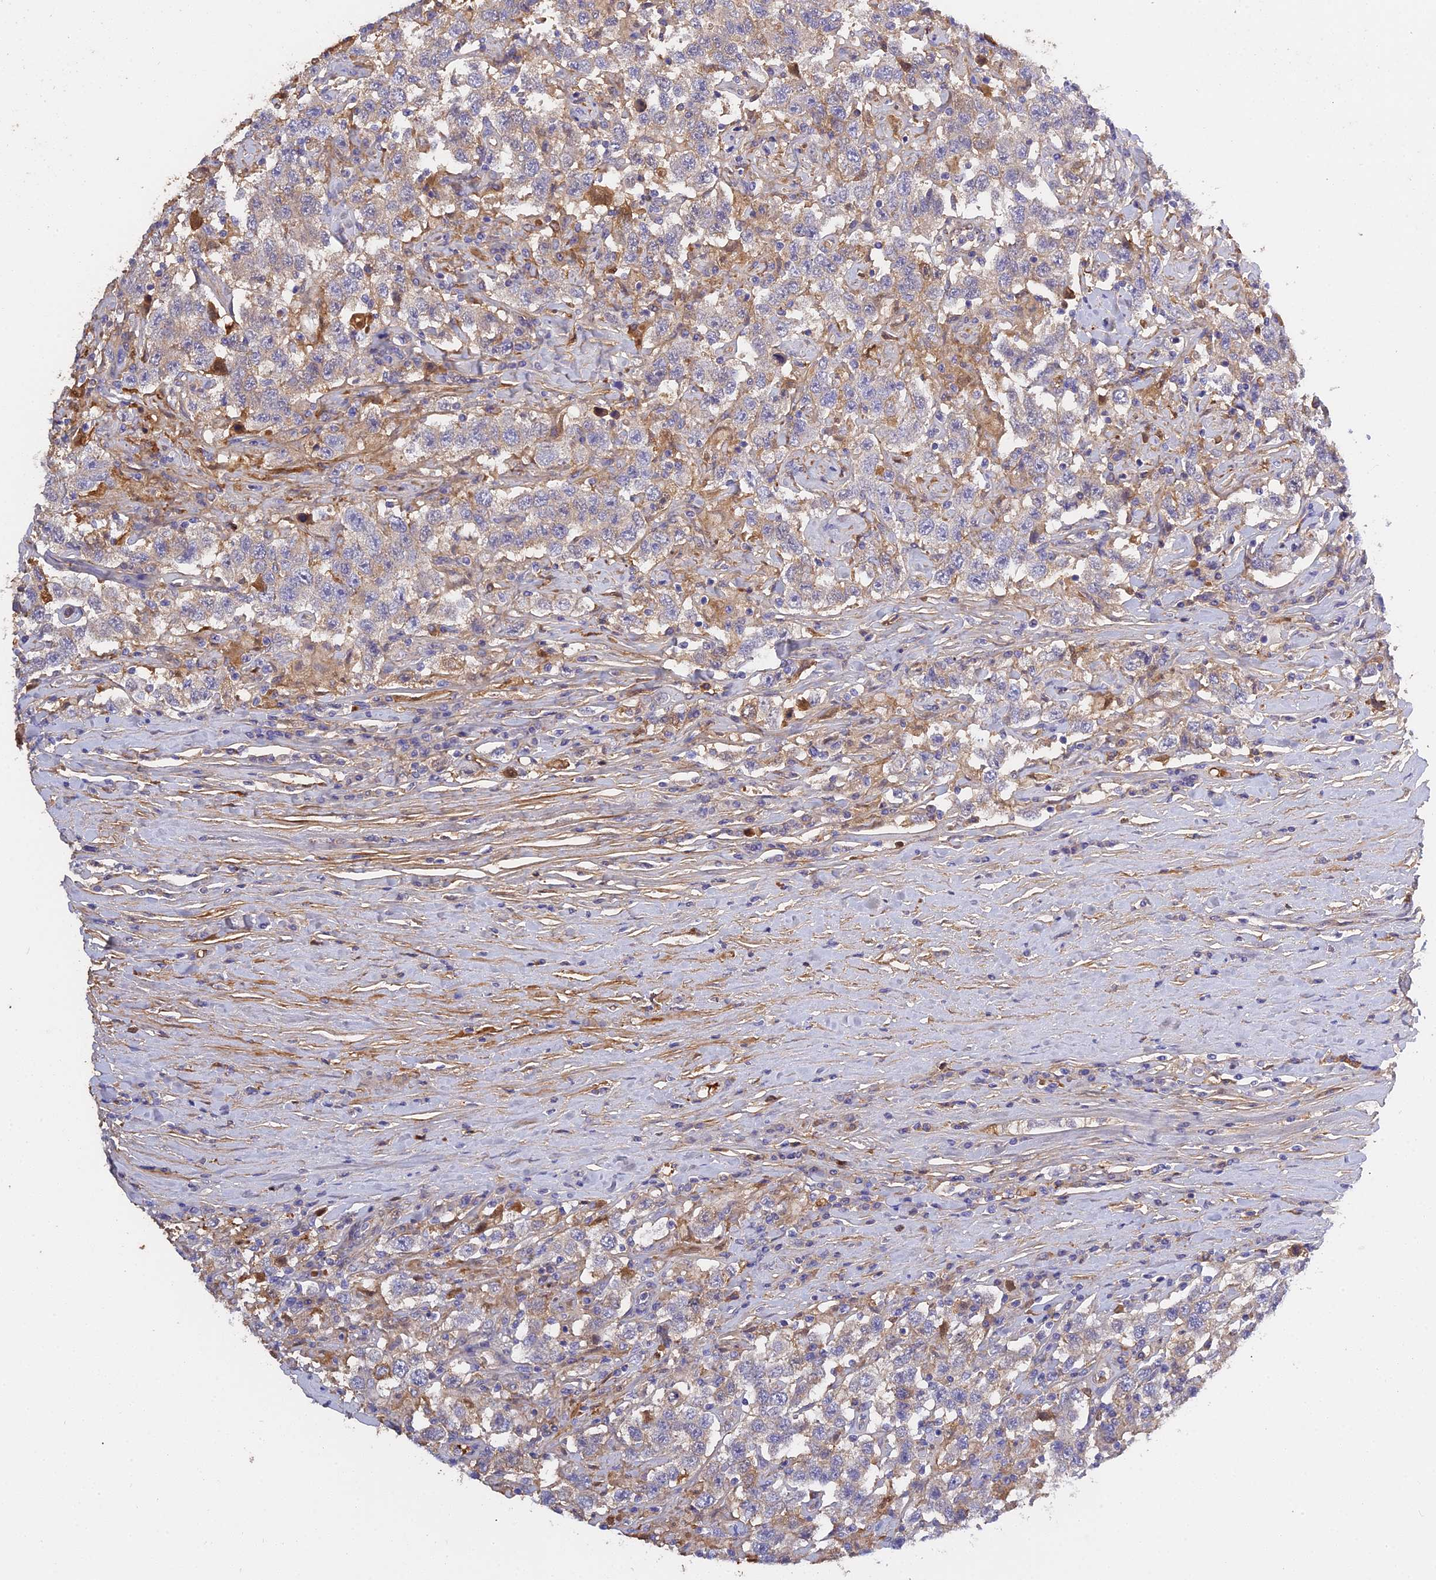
{"staining": {"intensity": "weak", "quantity": "<25%", "location": "cytoplasmic/membranous"}, "tissue": "testis cancer", "cell_type": "Tumor cells", "image_type": "cancer", "snomed": [{"axis": "morphology", "description": "Seminoma, NOS"}, {"axis": "topography", "description": "Testis"}], "caption": "Micrograph shows no significant protein positivity in tumor cells of testis cancer (seminoma). The staining is performed using DAB (3,3'-diaminobenzidine) brown chromogen with nuclei counter-stained in using hematoxylin.", "gene": "PZP", "patient": {"sex": "male", "age": 41}}